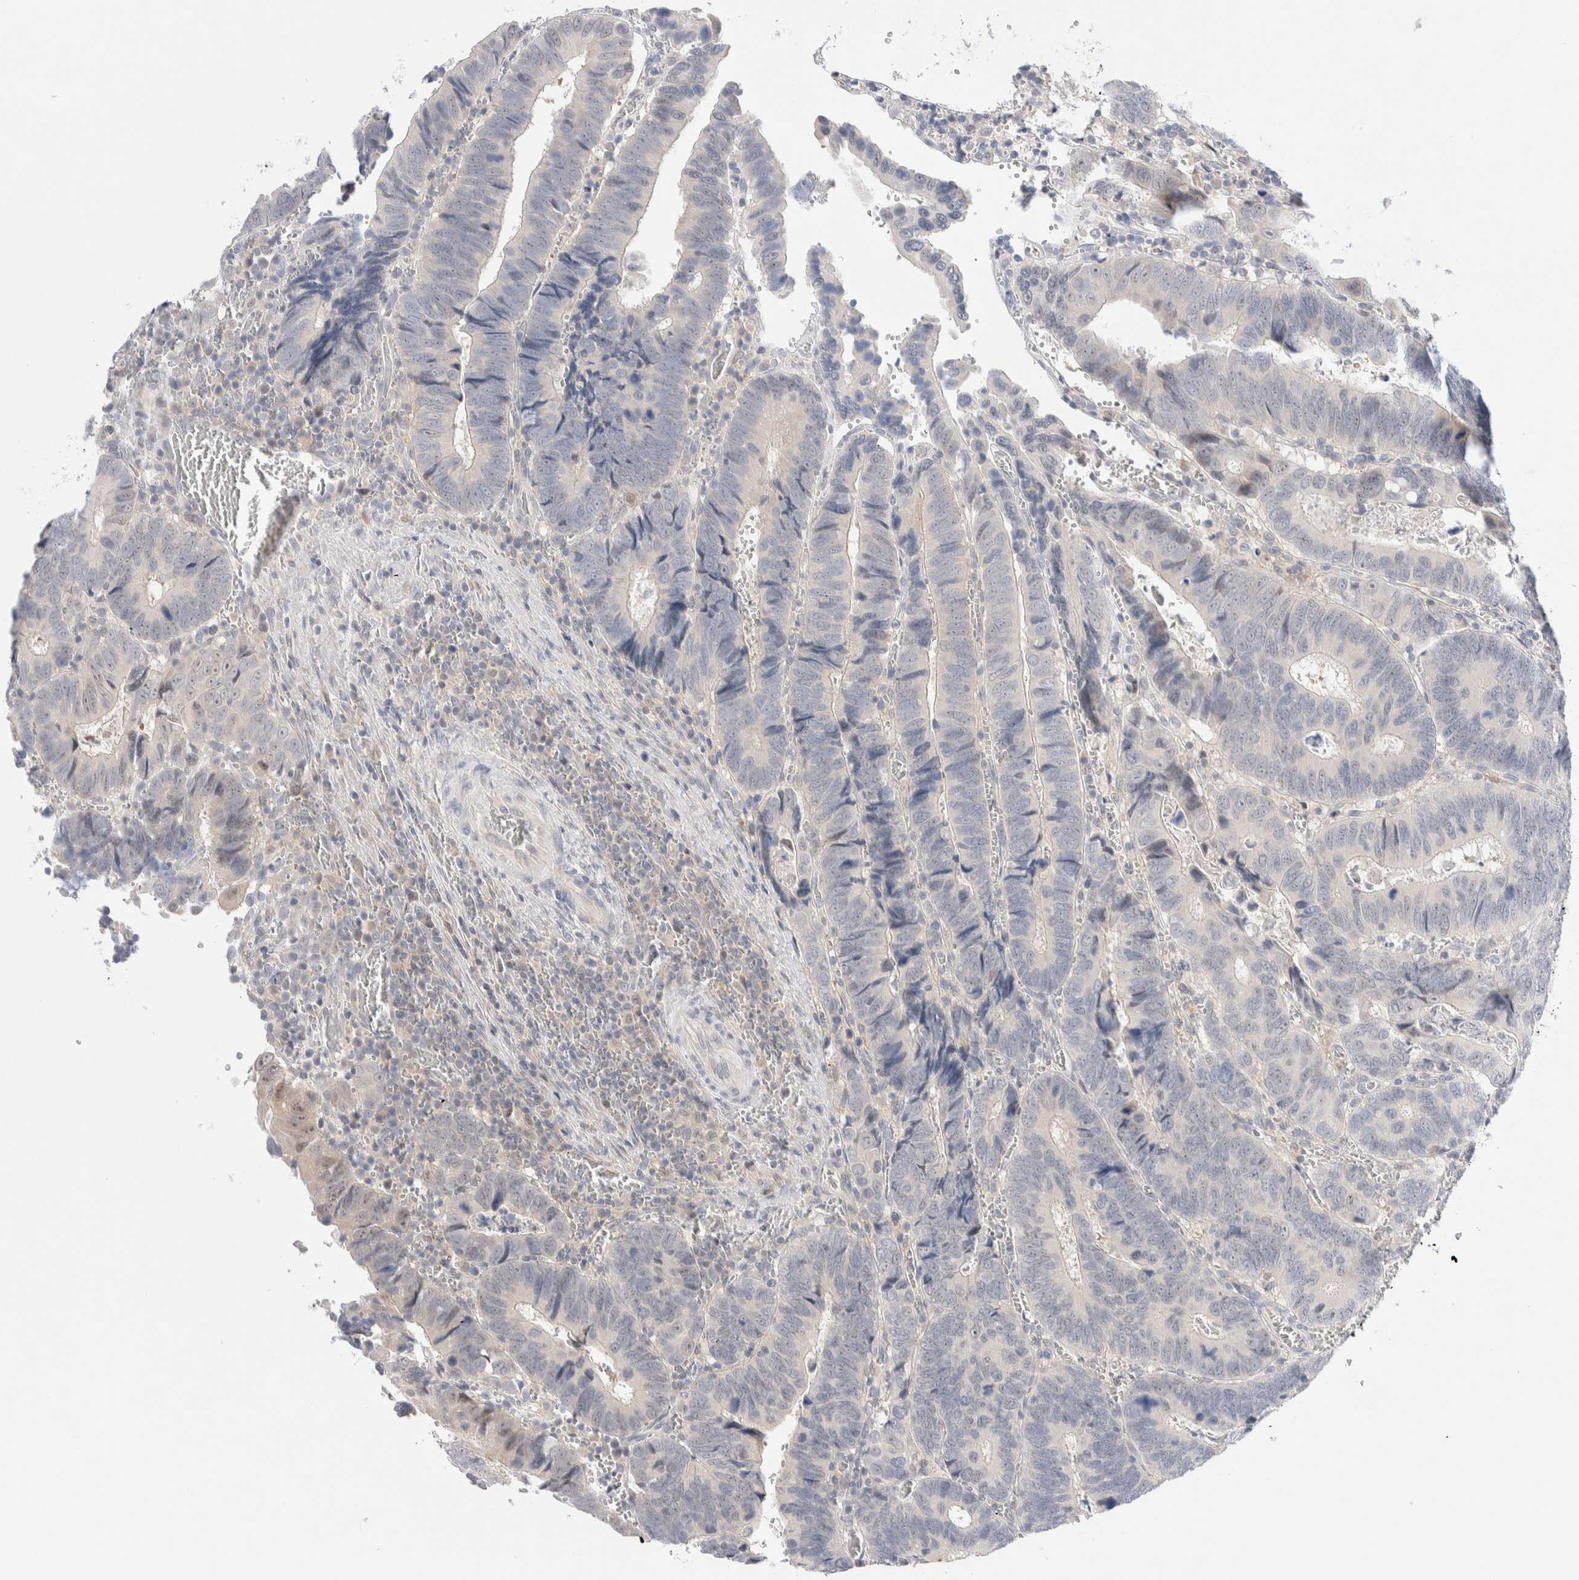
{"staining": {"intensity": "negative", "quantity": "none", "location": "none"}, "tissue": "colorectal cancer", "cell_type": "Tumor cells", "image_type": "cancer", "snomed": [{"axis": "morphology", "description": "Inflammation, NOS"}, {"axis": "morphology", "description": "Adenocarcinoma, NOS"}, {"axis": "topography", "description": "Colon"}], "caption": "This is an immunohistochemistry micrograph of colorectal cancer (adenocarcinoma). There is no staining in tumor cells.", "gene": "DNAJB6", "patient": {"sex": "male", "age": 72}}